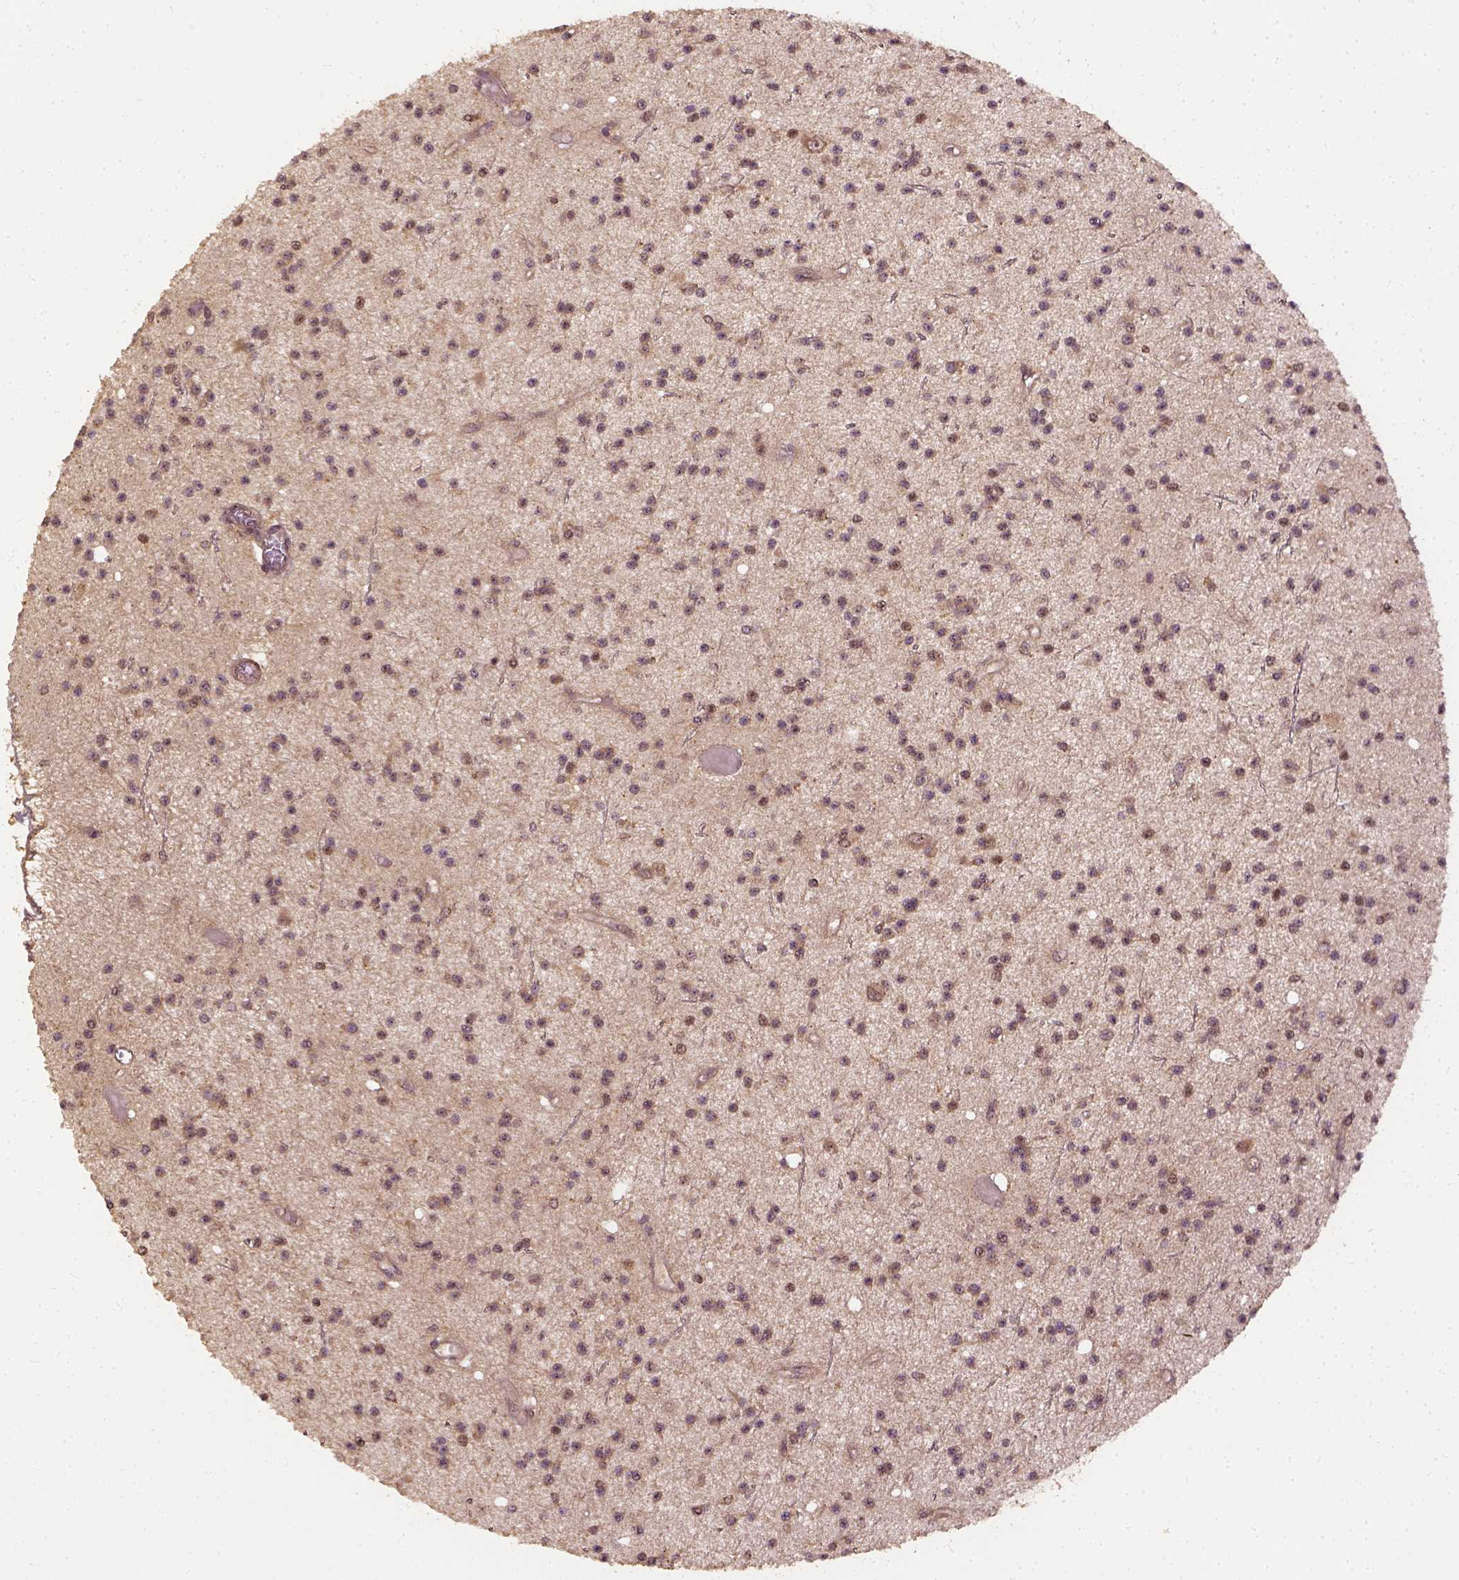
{"staining": {"intensity": "moderate", "quantity": ">75%", "location": "cytoplasmic/membranous,nuclear"}, "tissue": "glioma", "cell_type": "Tumor cells", "image_type": "cancer", "snomed": [{"axis": "morphology", "description": "Glioma, malignant, Low grade"}, {"axis": "topography", "description": "Brain"}], "caption": "A brown stain shows moderate cytoplasmic/membranous and nuclear staining of a protein in human malignant glioma (low-grade) tumor cells.", "gene": "VEGFA", "patient": {"sex": "male", "age": 27}}